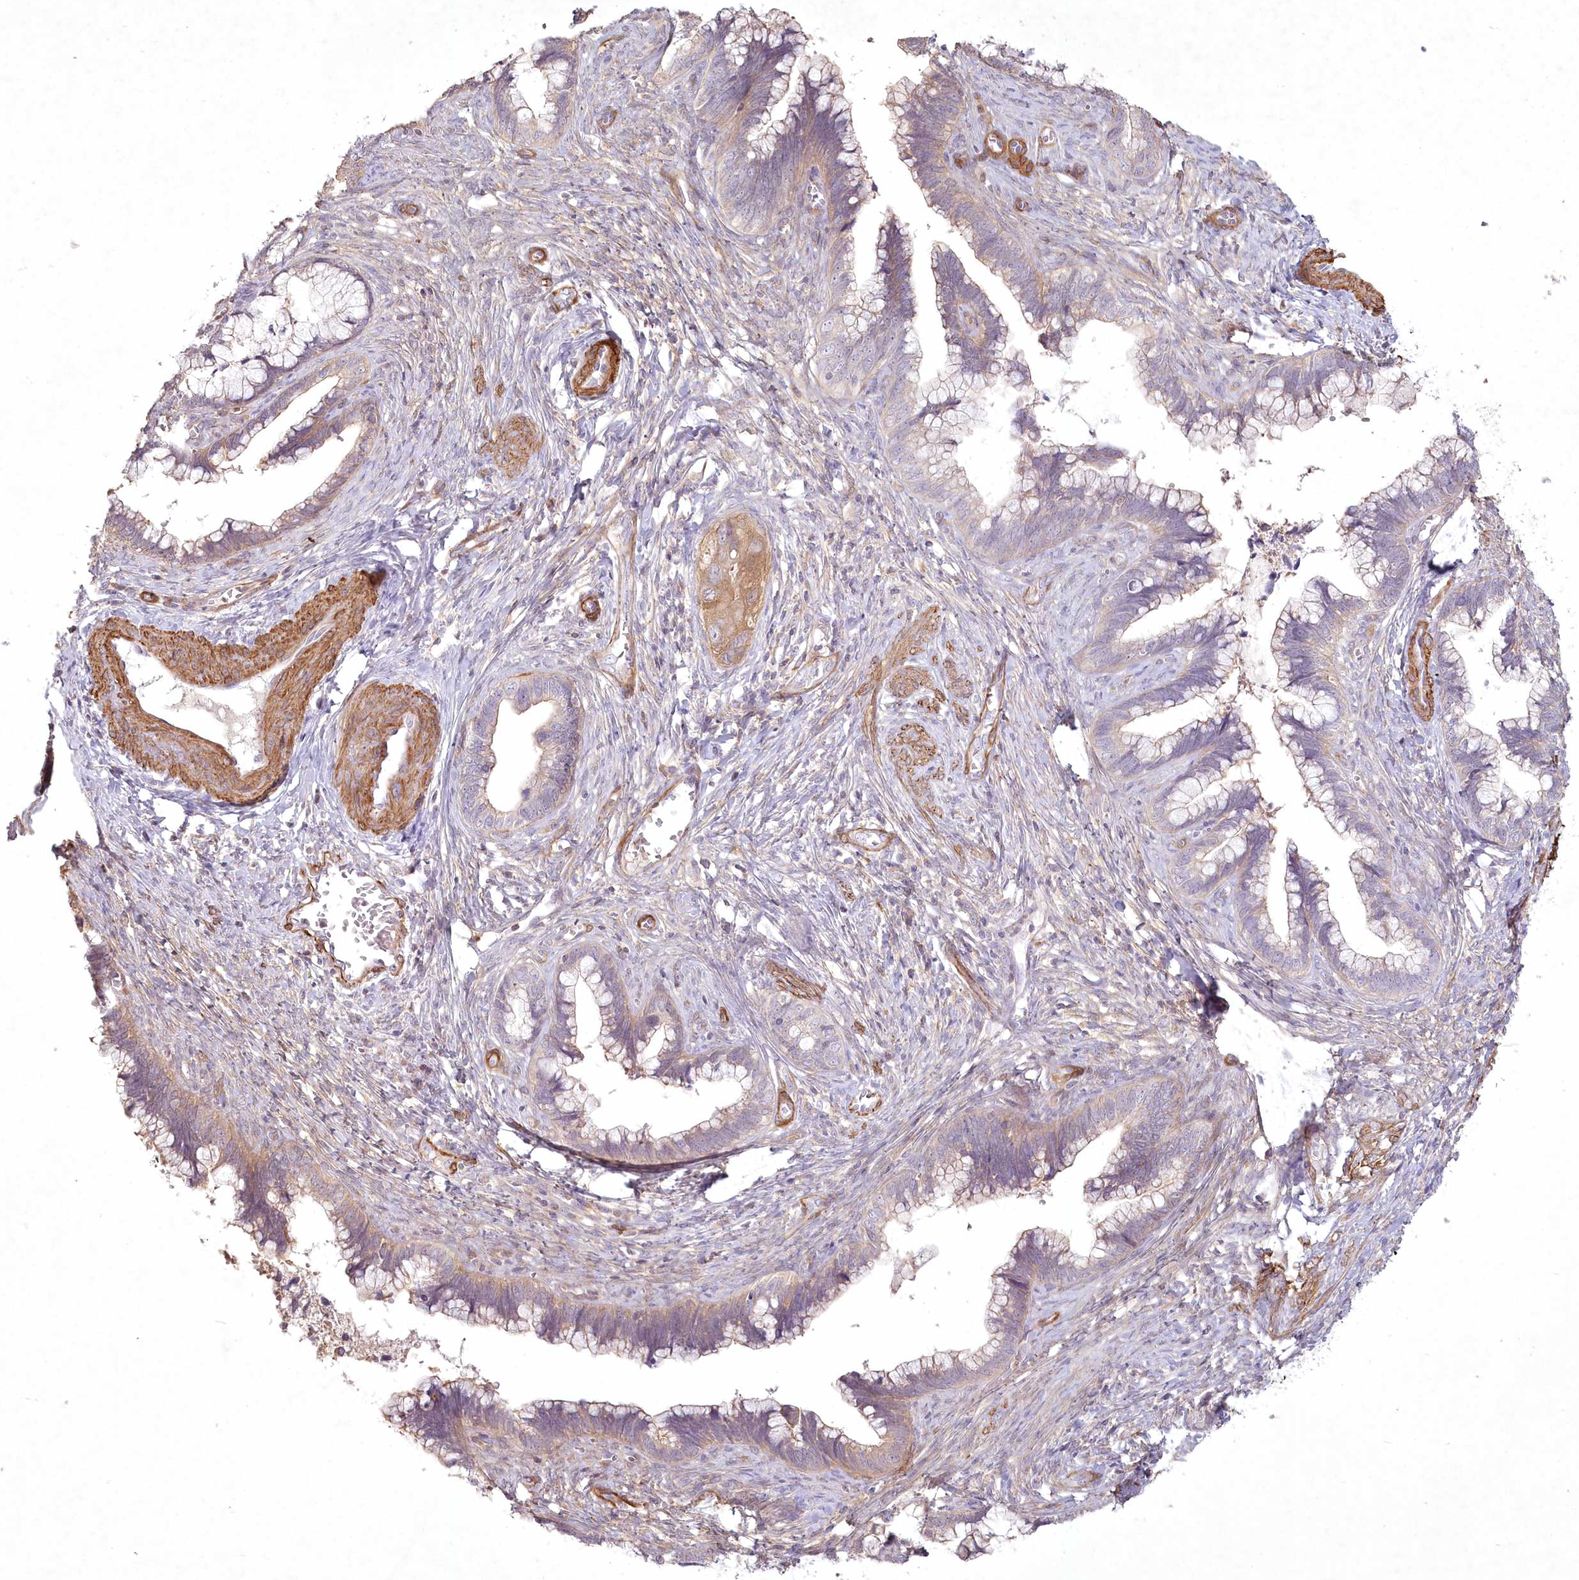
{"staining": {"intensity": "moderate", "quantity": "<25%", "location": "cytoplasmic/membranous"}, "tissue": "cervical cancer", "cell_type": "Tumor cells", "image_type": "cancer", "snomed": [{"axis": "morphology", "description": "Adenocarcinoma, NOS"}, {"axis": "topography", "description": "Cervix"}], "caption": "Adenocarcinoma (cervical) stained with DAB (3,3'-diaminobenzidine) IHC shows low levels of moderate cytoplasmic/membranous staining in about <25% of tumor cells.", "gene": "INPP4B", "patient": {"sex": "female", "age": 44}}